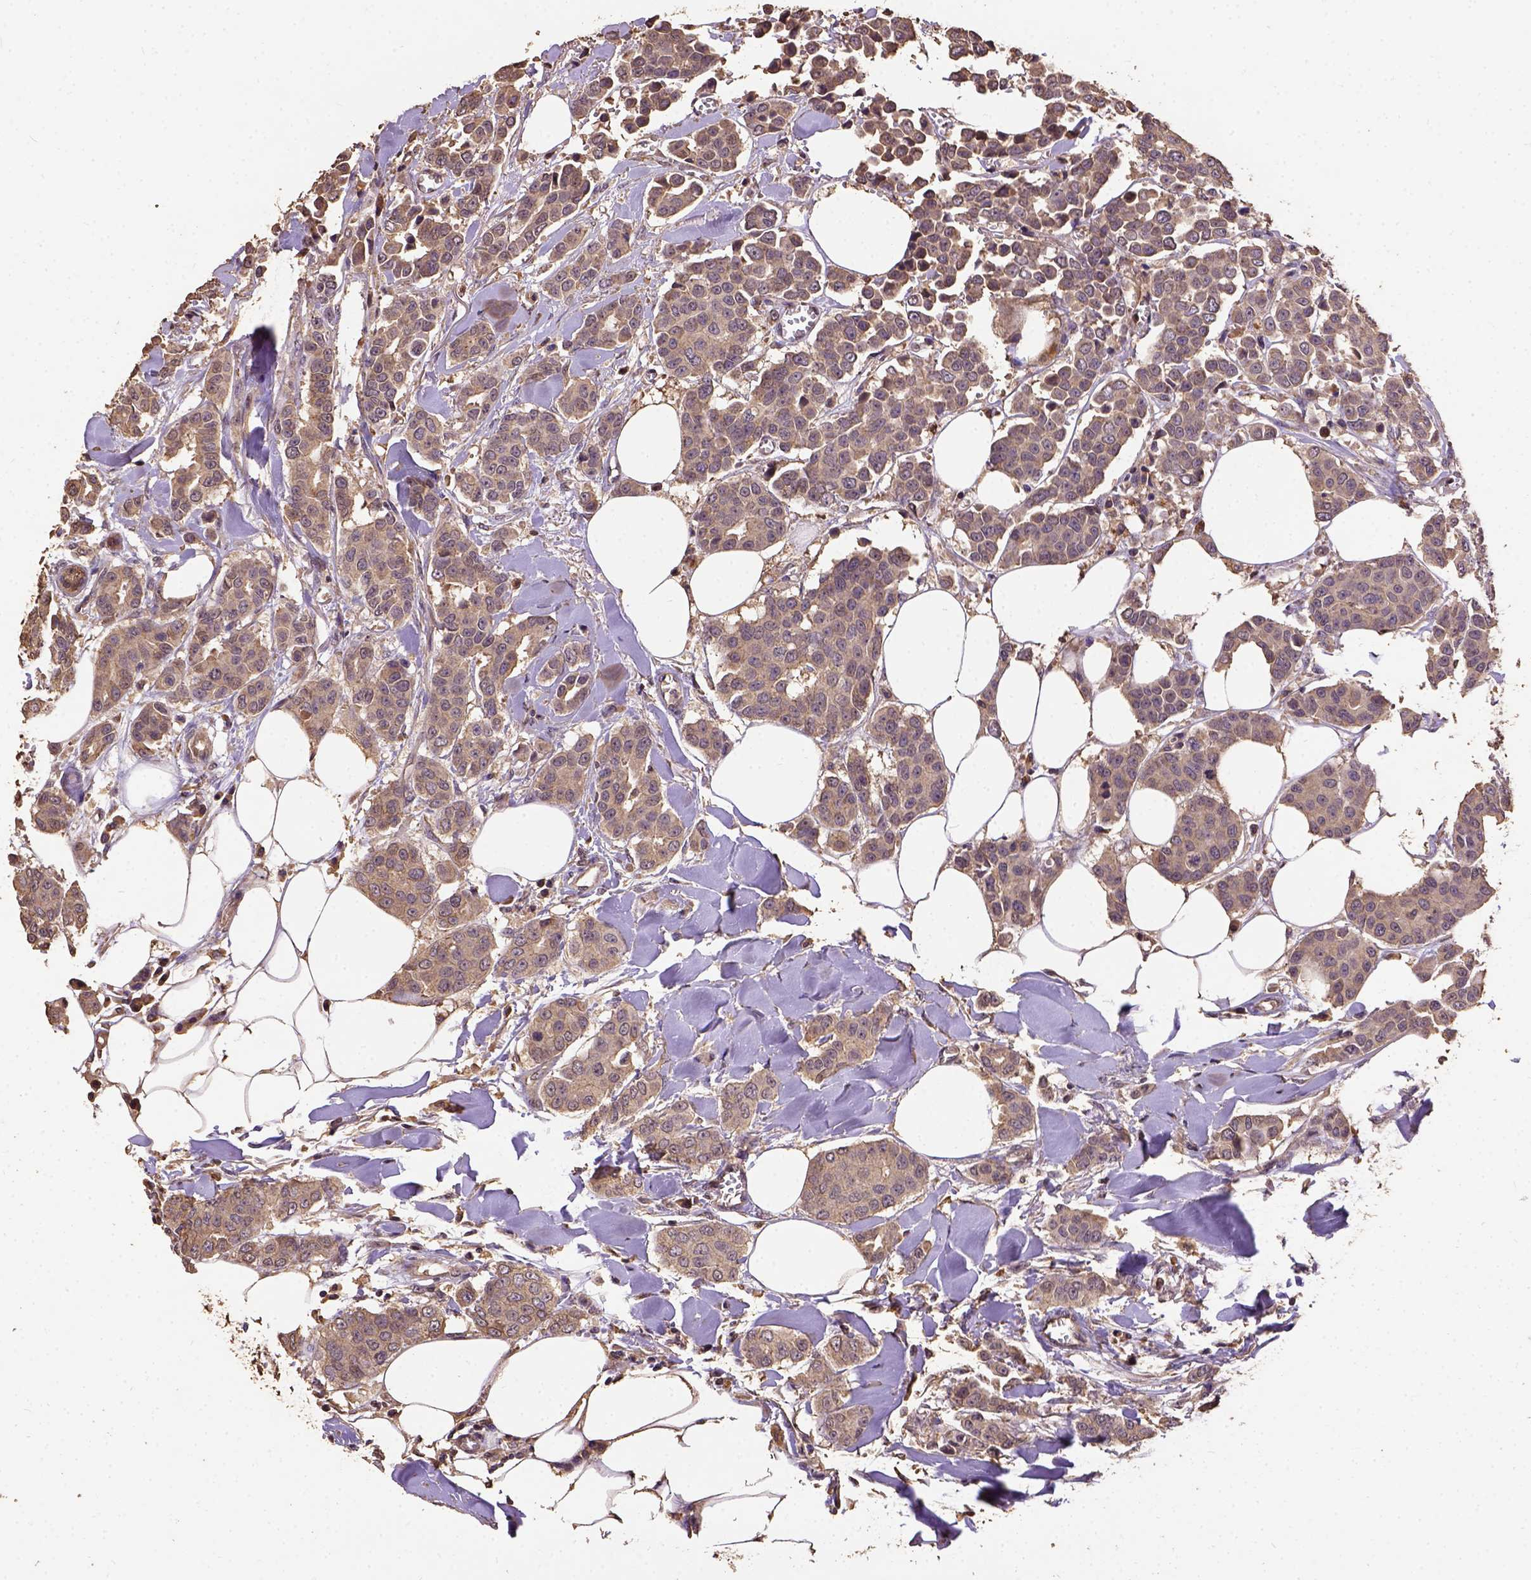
{"staining": {"intensity": "weak", "quantity": ">75%", "location": "cytoplasmic/membranous"}, "tissue": "breast cancer", "cell_type": "Tumor cells", "image_type": "cancer", "snomed": [{"axis": "morphology", "description": "Duct carcinoma"}, {"axis": "topography", "description": "Breast"}], "caption": "Intraductal carcinoma (breast) stained for a protein (brown) demonstrates weak cytoplasmic/membranous positive positivity in about >75% of tumor cells.", "gene": "ATP1B3", "patient": {"sex": "female", "age": 94}}